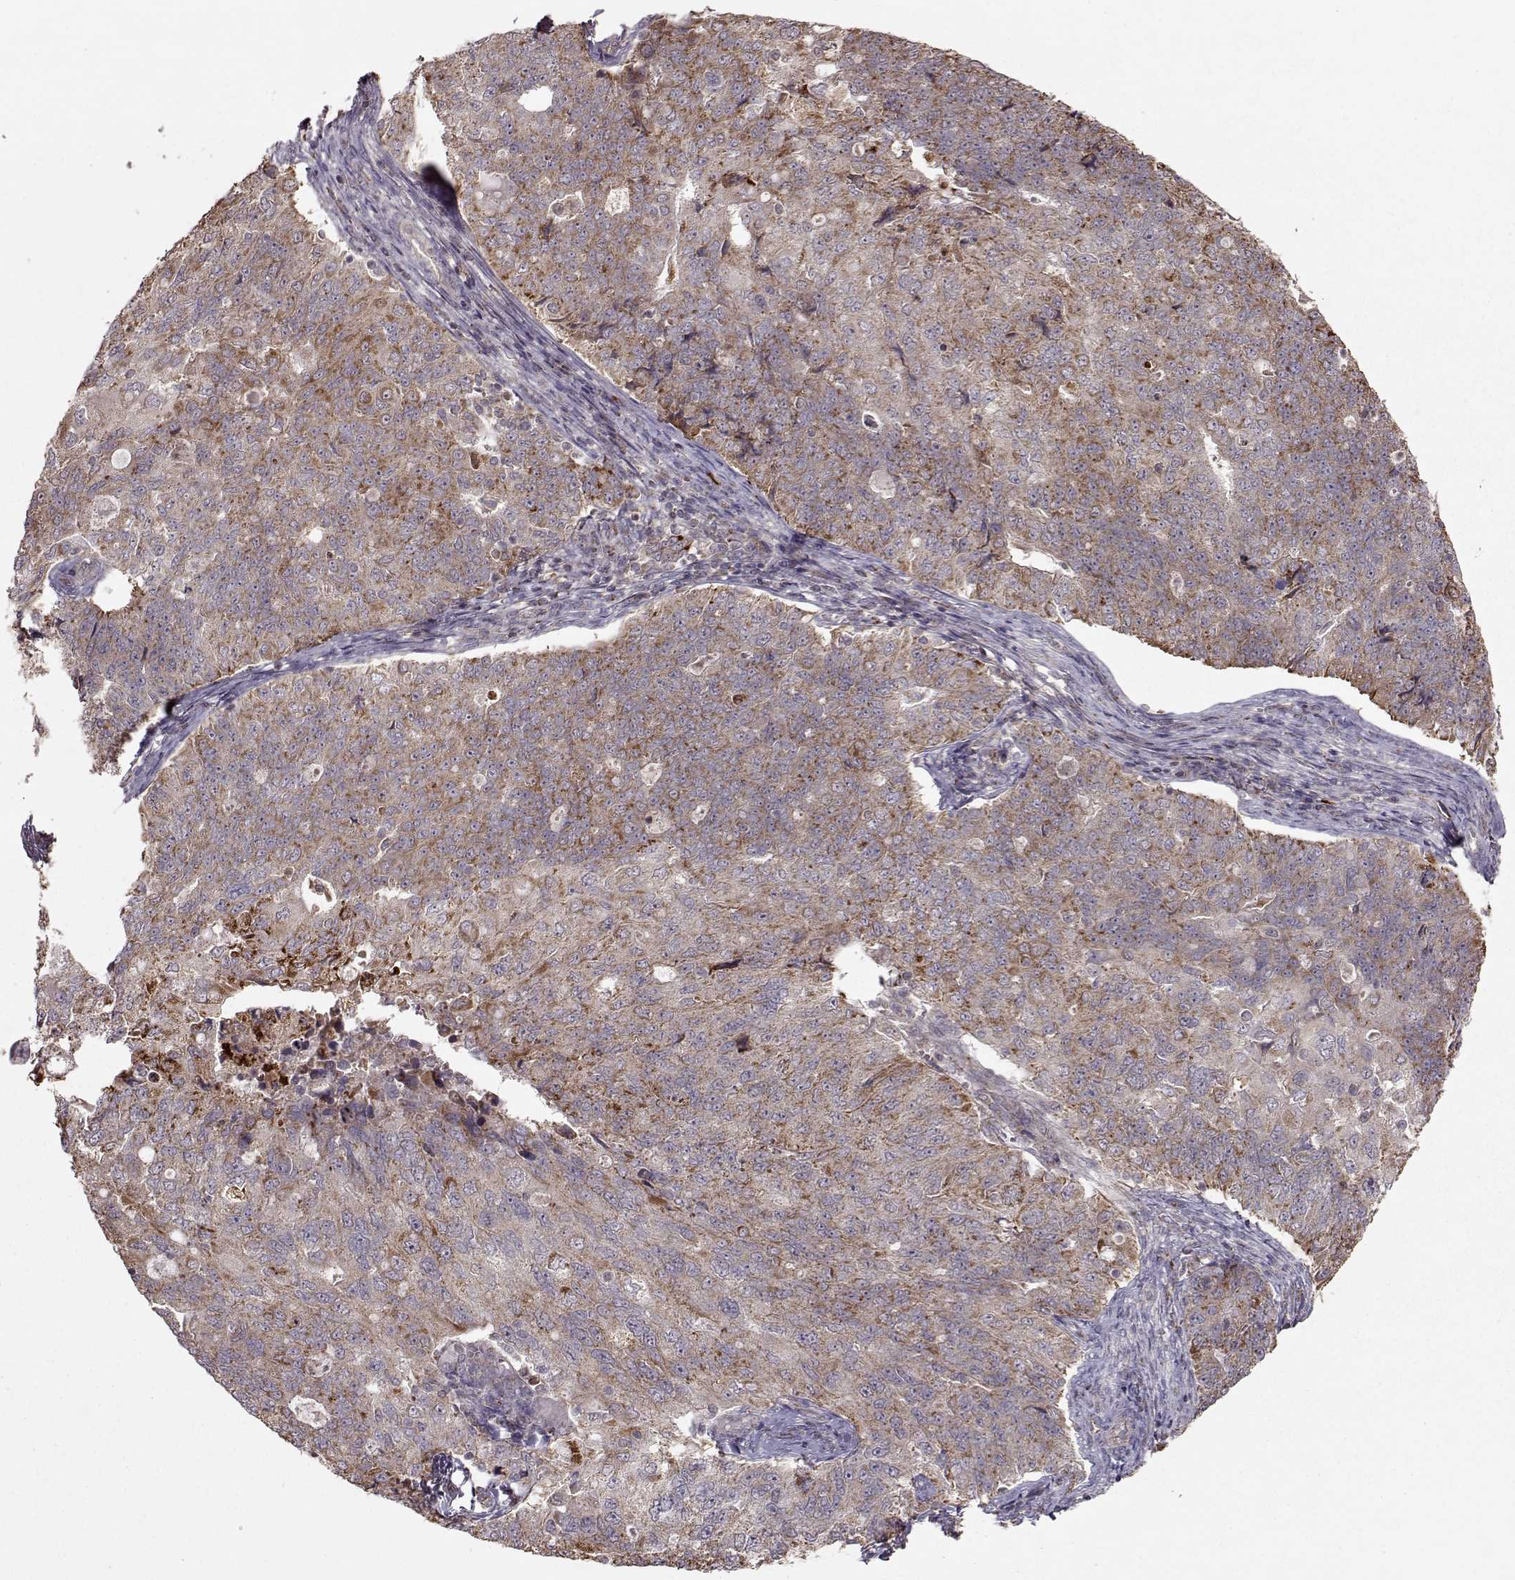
{"staining": {"intensity": "moderate", "quantity": ">75%", "location": "cytoplasmic/membranous"}, "tissue": "endometrial cancer", "cell_type": "Tumor cells", "image_type": "cancer", "snomed": [{"axis": "morphology", "description": "Adenocarcinoma, NOS"}, {"axis": "topography", "description": "Endometrium"}], "caption": "Brown immunohistochemical staining in human endometrial cancer displays moderate cytoplasmic/membranous staining in approximately >75% of tumor cells.", "gene": "CMTM3", "patient": {"sex": "female", "age": 43}}